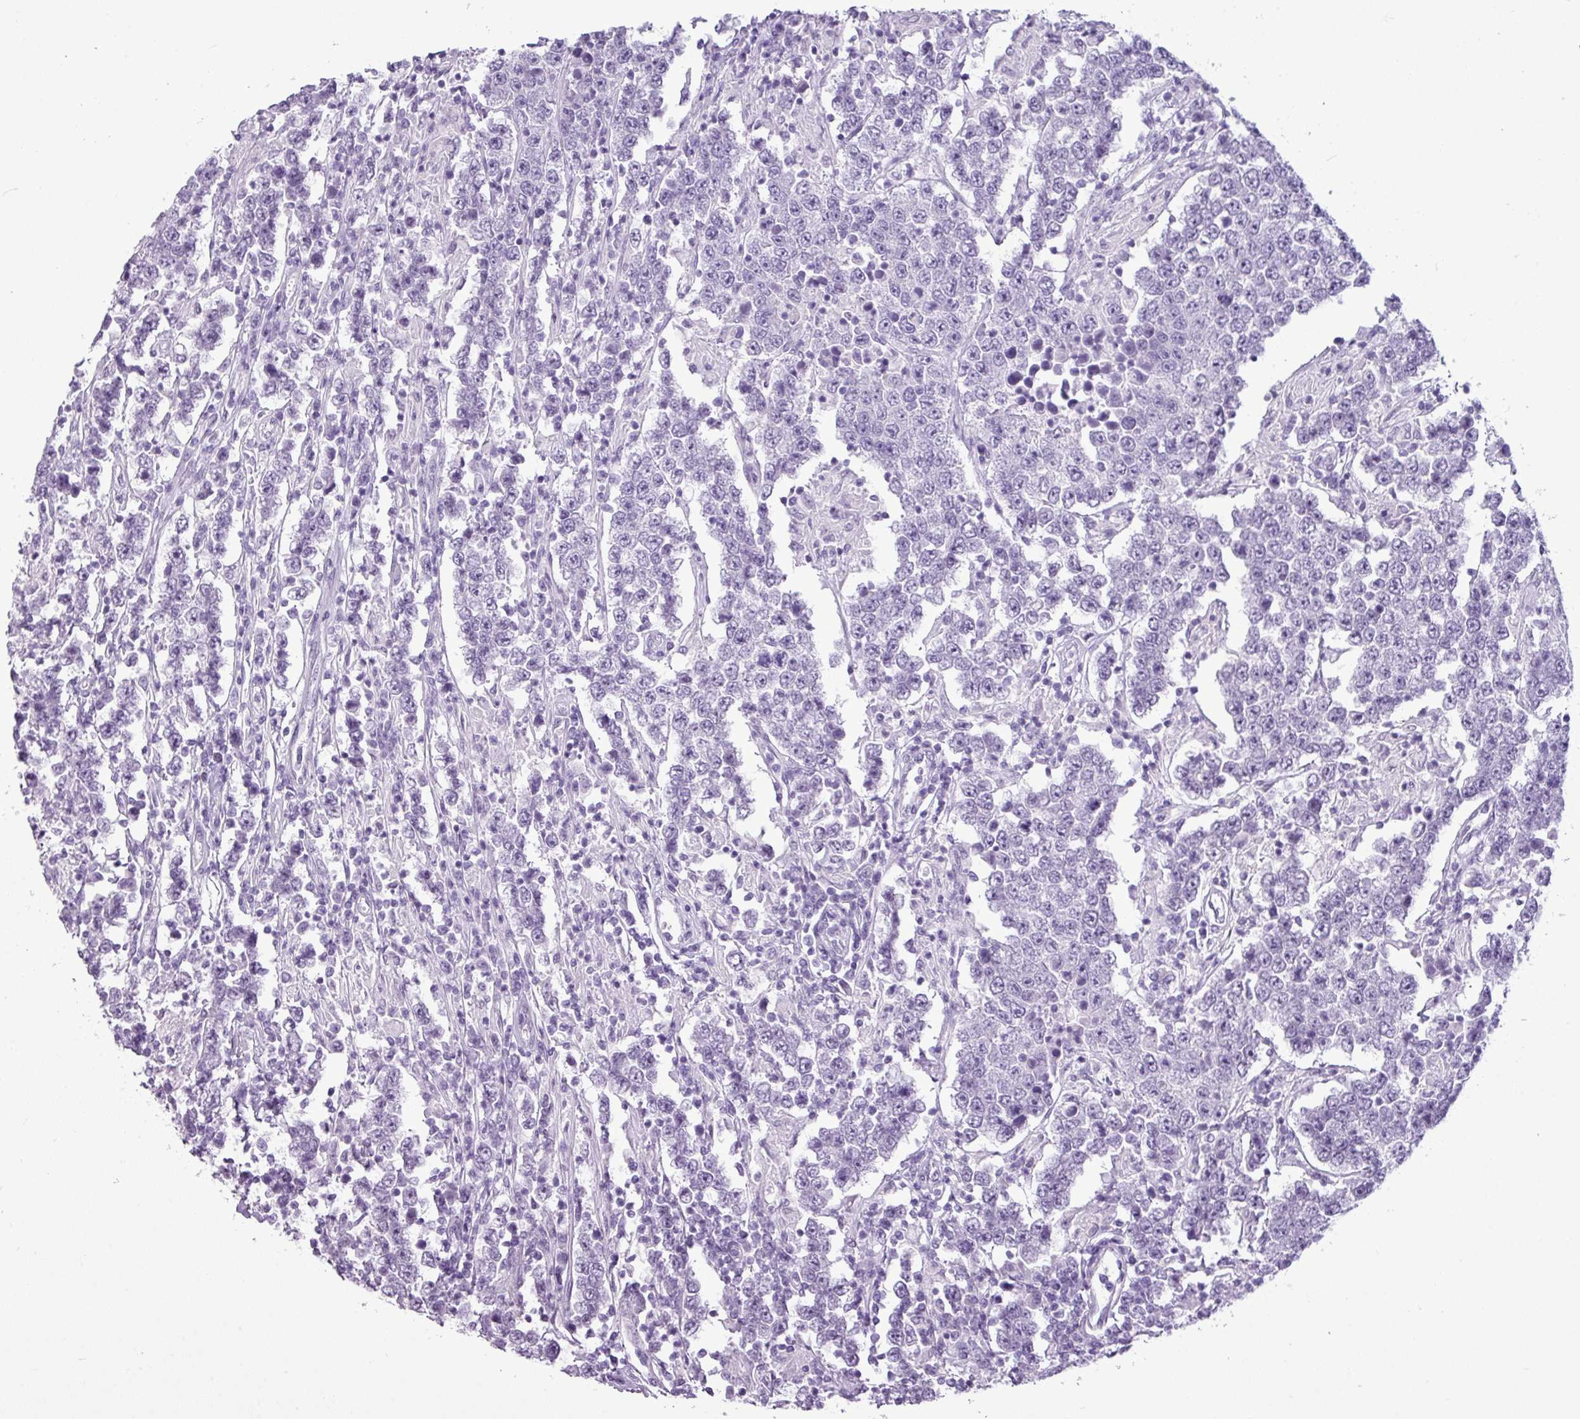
{"staining": {"intensity": "negative", "quantity": "none", "location": "none"}, "tissue": "testis cancer", "cell_type": "Tumor cells", "image_type": "cancer", "snomed": [{"axis": "morphology", "description": "Normal tissue, NOS"}, {"axis": "morphology", "description": "Urothelial carcinoma, High grade"}, {"axis": "morphology", "description": "Seminoma, NOS"}, {"axis": "morphology", "description": "Carcinoma, Embryonal, NOS"}, {"axis": "topography", "description": "Urinary bladder"}, {"axis": "topography", "description": "Testis"}], "caption": "DAB (3,3'-diaminobenzidine) immunohistochemical staining of testis cancer (embryonal carcinoma) exhibits no significant expression in tumor cells. The staining was performed using DAB (3,3'-diaminobenzidine) to visualize the protein expression in brown, while the nuclei were stained in blue with hematoxylin (Magnification: 20x).", "gene": "AMY2A", "patient": {"sex": "male", "age": 41}}